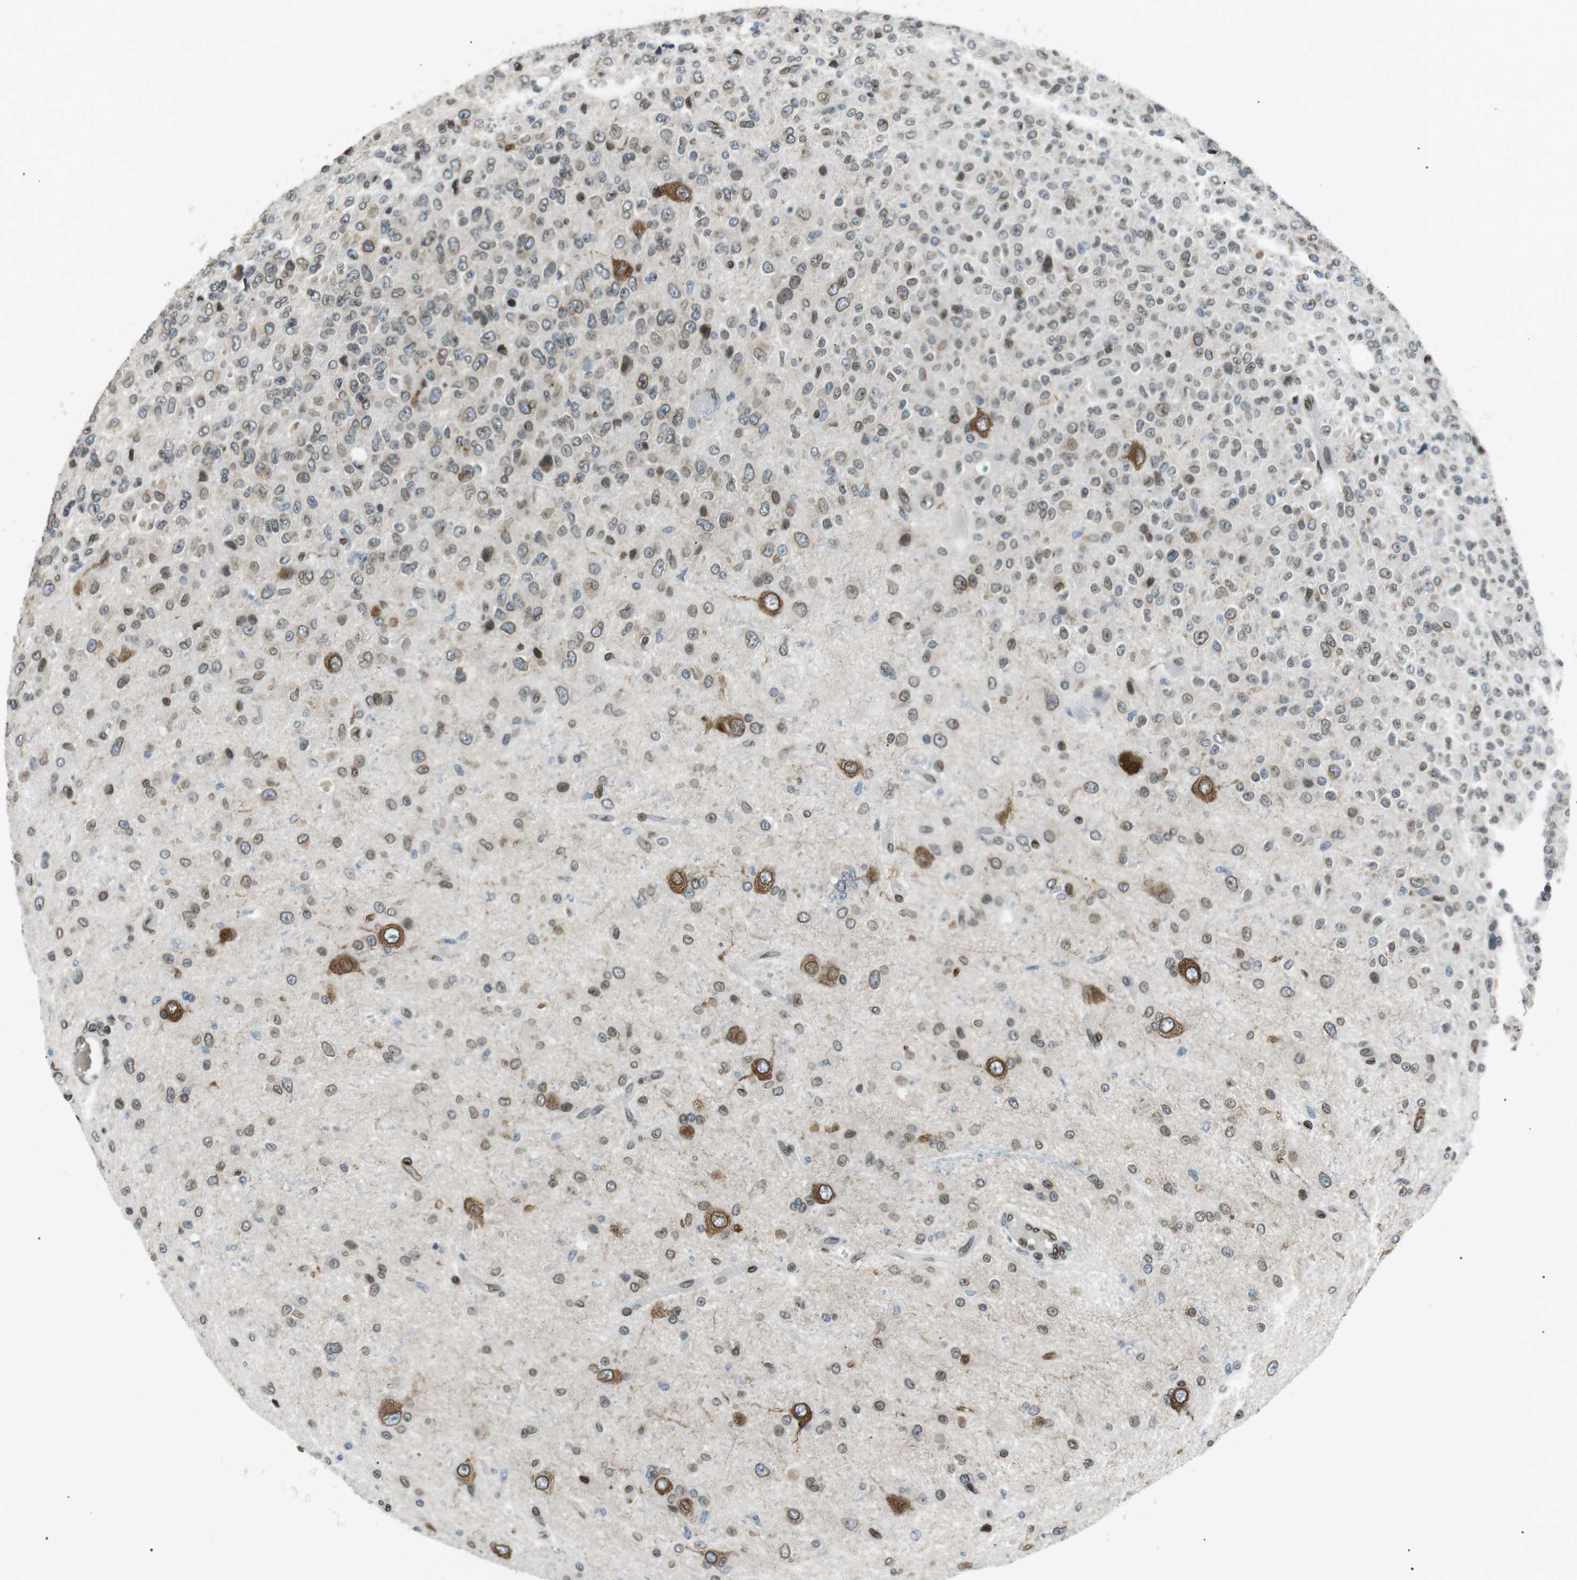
{"staining": {"intensity": "weak", "quantity": "25%-75%", "location": "cytoplasmic/membranous,nuclear"}, "tissue": "glioma", "cell_type": "Tumor cells", "image_type": "cancer", "snomed": [{"axis": "morphology", "description": "Glioma, malignant, High grade"}, {"axis": "topography", "description": "pancreas cauda"}], "caption": "Immunohistochemical staining of human glioma demonstrates low levels of weak cytoplasmic/membranous and nuclear staining in about 25%-75% of tumor cells.", "gene": "TMX4", "patient": {"sex": "male", "age": 60}}